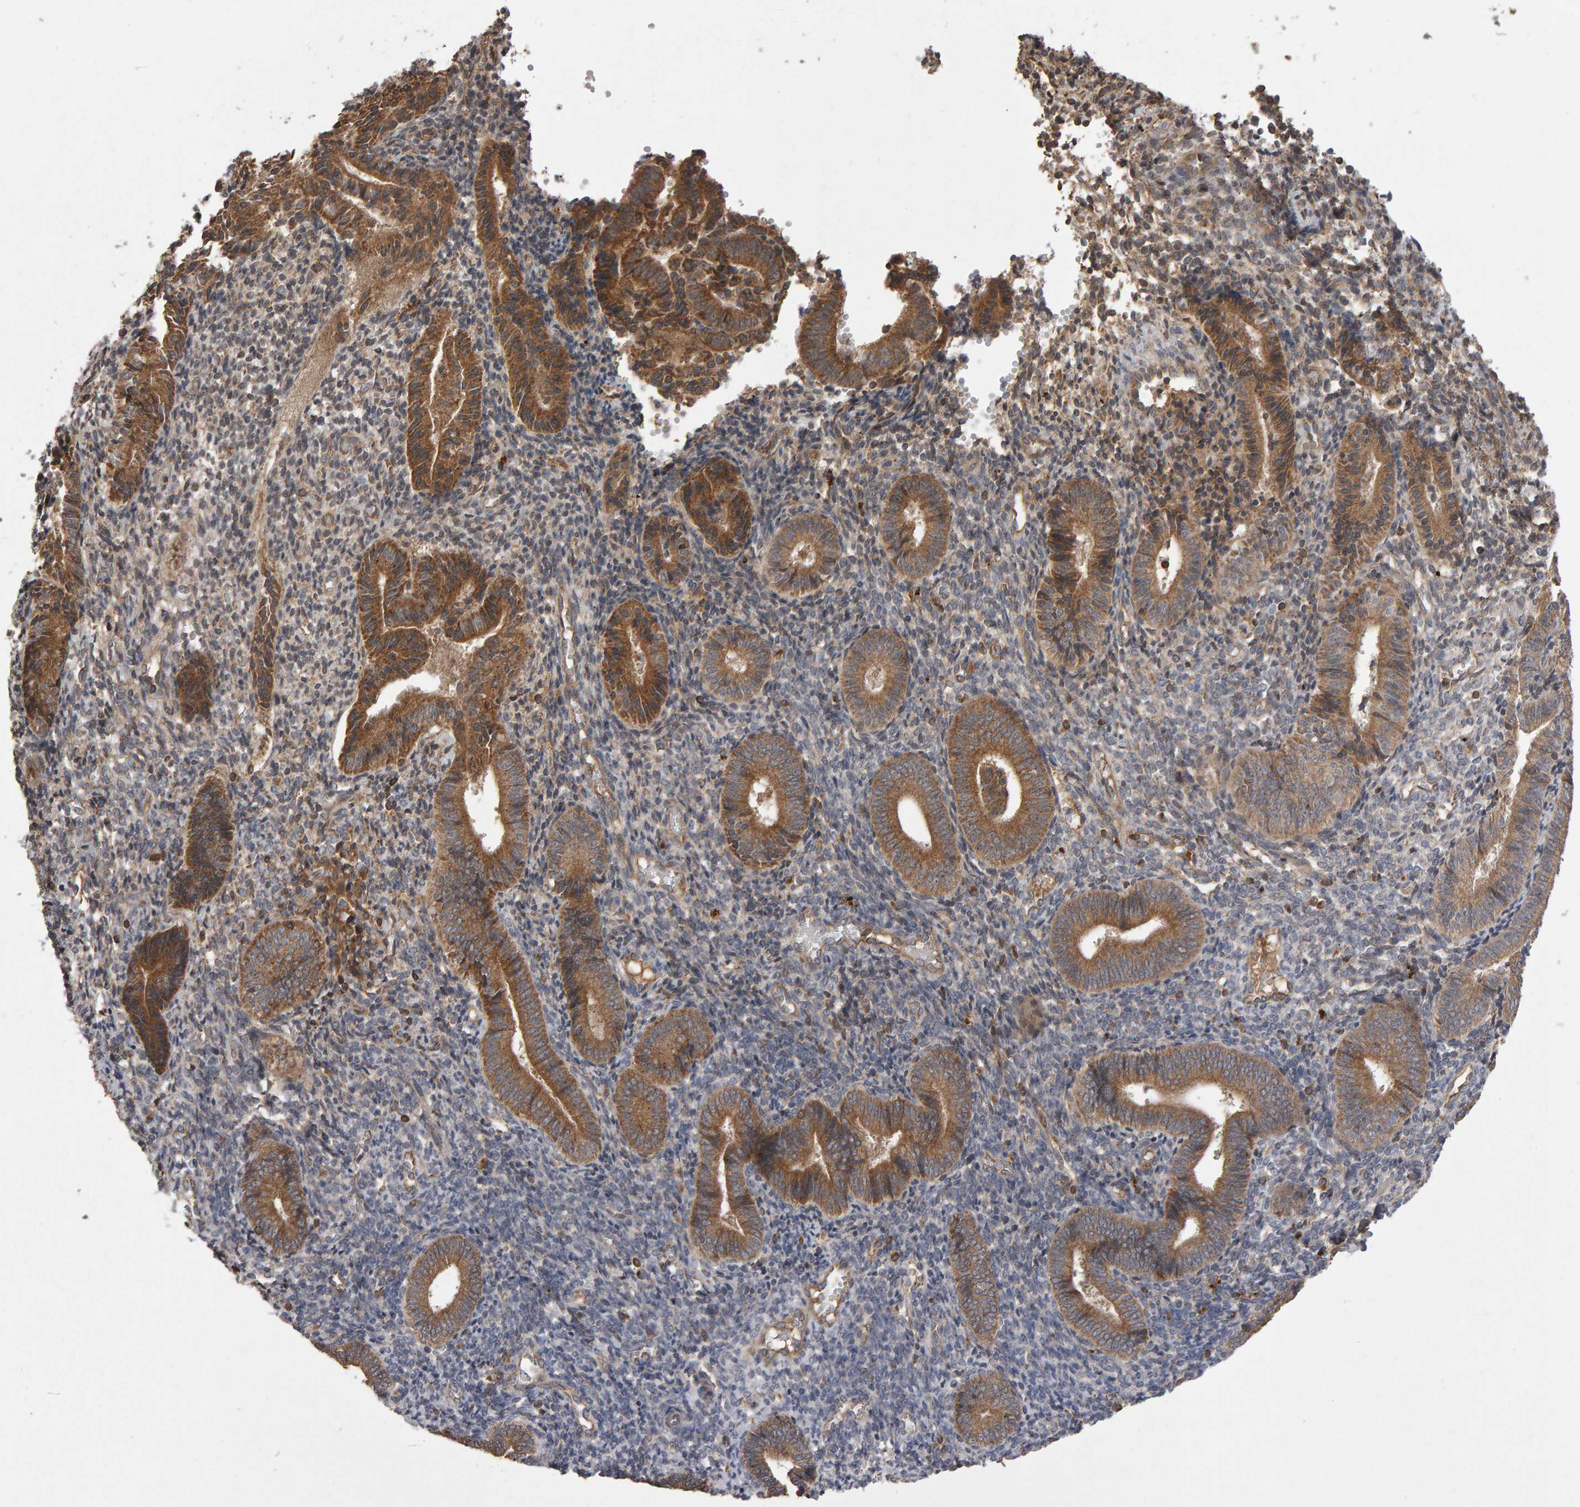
{"staining": {"intensity": "negative", "quantity": "none", "location": "none"}, "tissue": "endometrium", "cell_type": "Cells in endometrial stroma", "image_type": "normal", "snomed": [{"axis": "morphology", "description": "Normal tissue, NOS"}, {"axis": "topography", "description": "Uterus"}, {"axis": "topography", "description": "Endometrium"}], "caption": "A histopathology image of human endometrium is negative for staining in cells in endometrial stroma. (Immunohistochemistry, brightfield microscopy, high magnification).", "gene": "PGS1", "patient": {"sex": "female", "age": 33}}